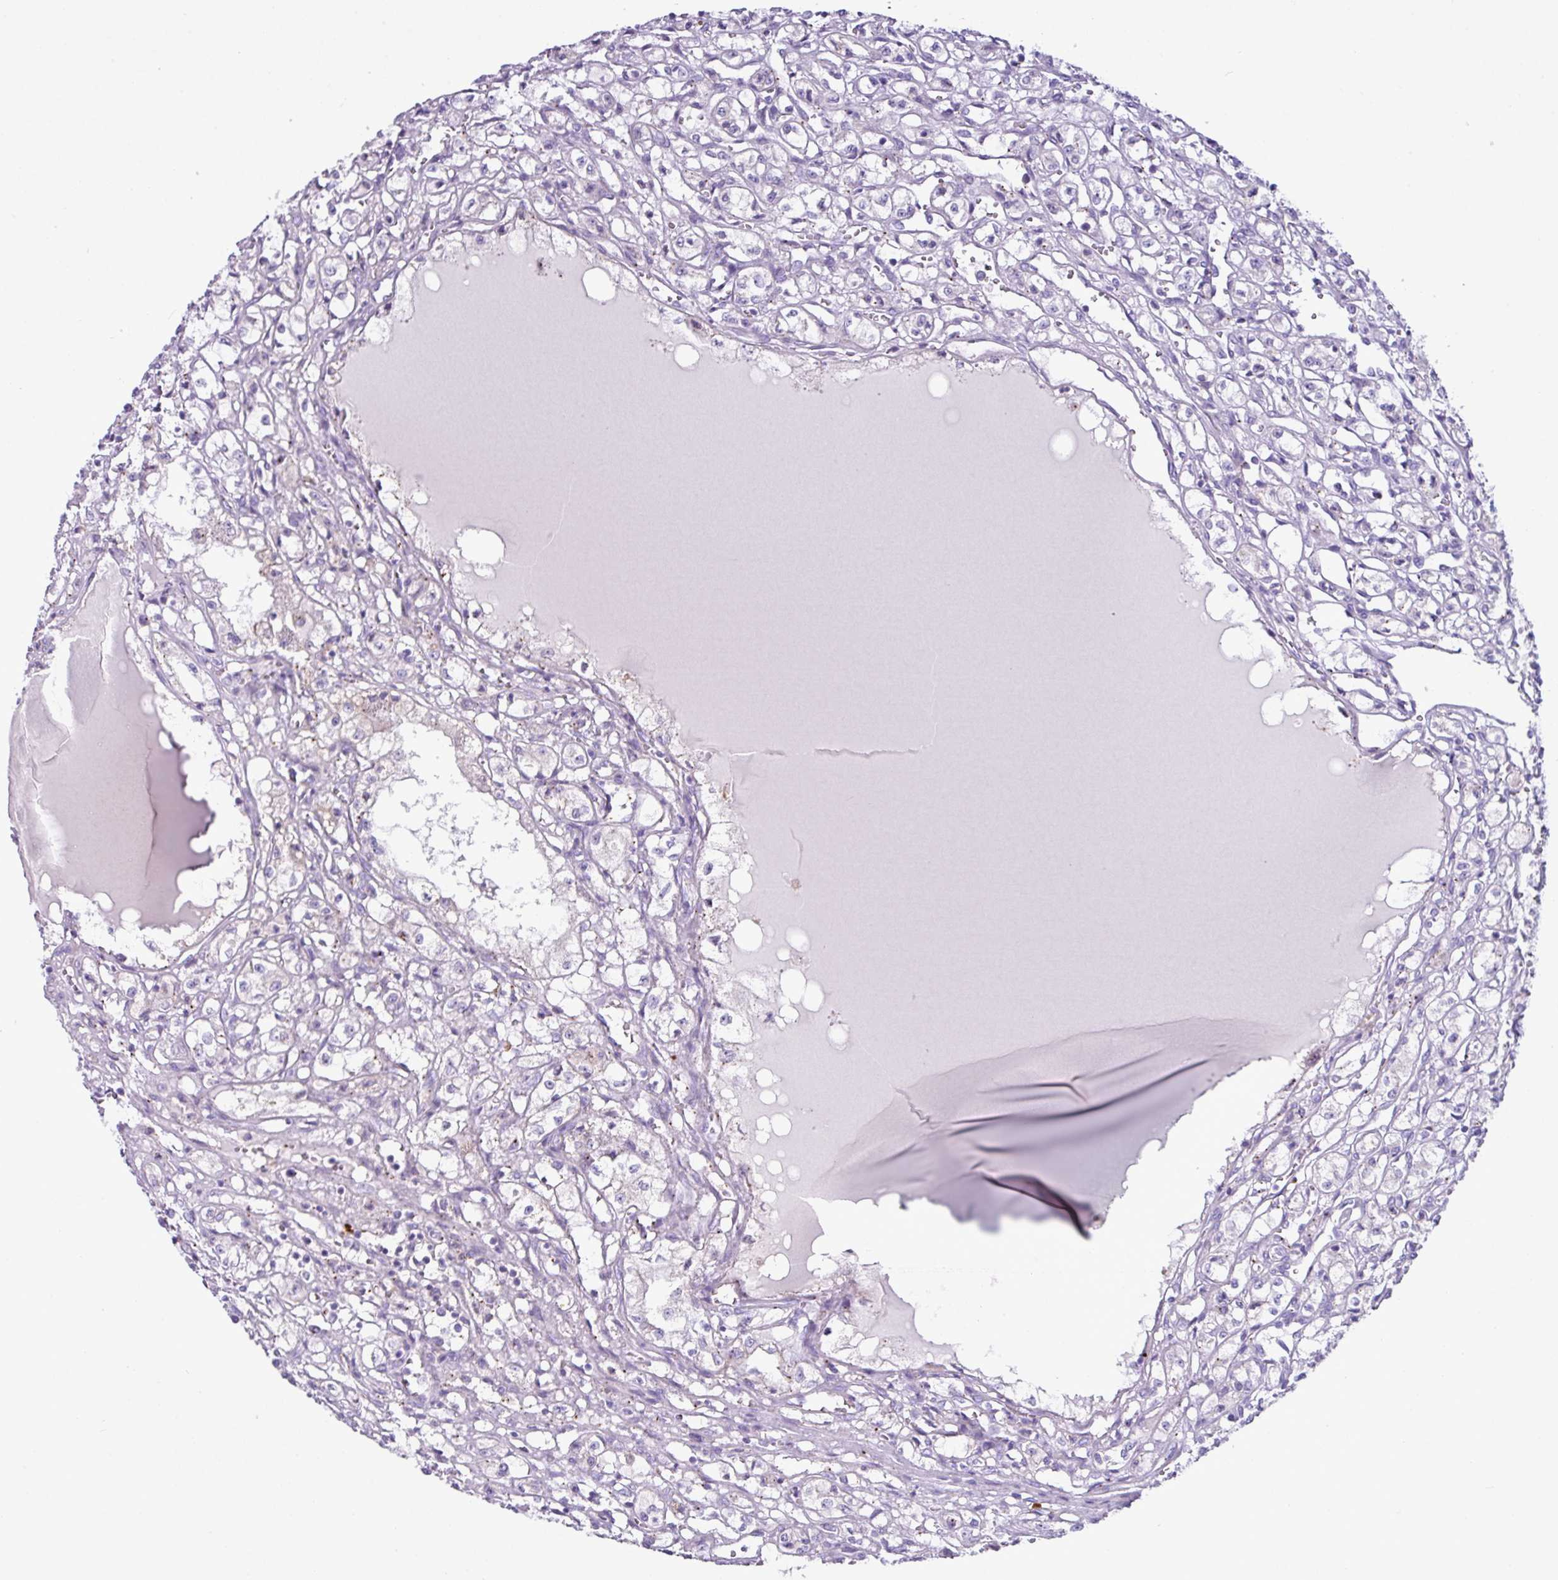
{"staining": {"intensity": "negative", "quantity": "none", "location": "none"}, "tissue": "renal cancer", "cell_type": "Tumor cells", "image_type": "cancer", "snomed": [{"axis": "morphology", "description": "Adenocarcinoma, NOS"}, {"axis": "topography", "description": "Kidney"}], "caption": "A high-resolution photomicrograph shows immunohistochemistry (IHC) staining of adenocarcinoma (renal), which exhibits no significant positivity in tumor cells.", "gene": "RGS21", "patient": {"sex": "male", "age": 56}}